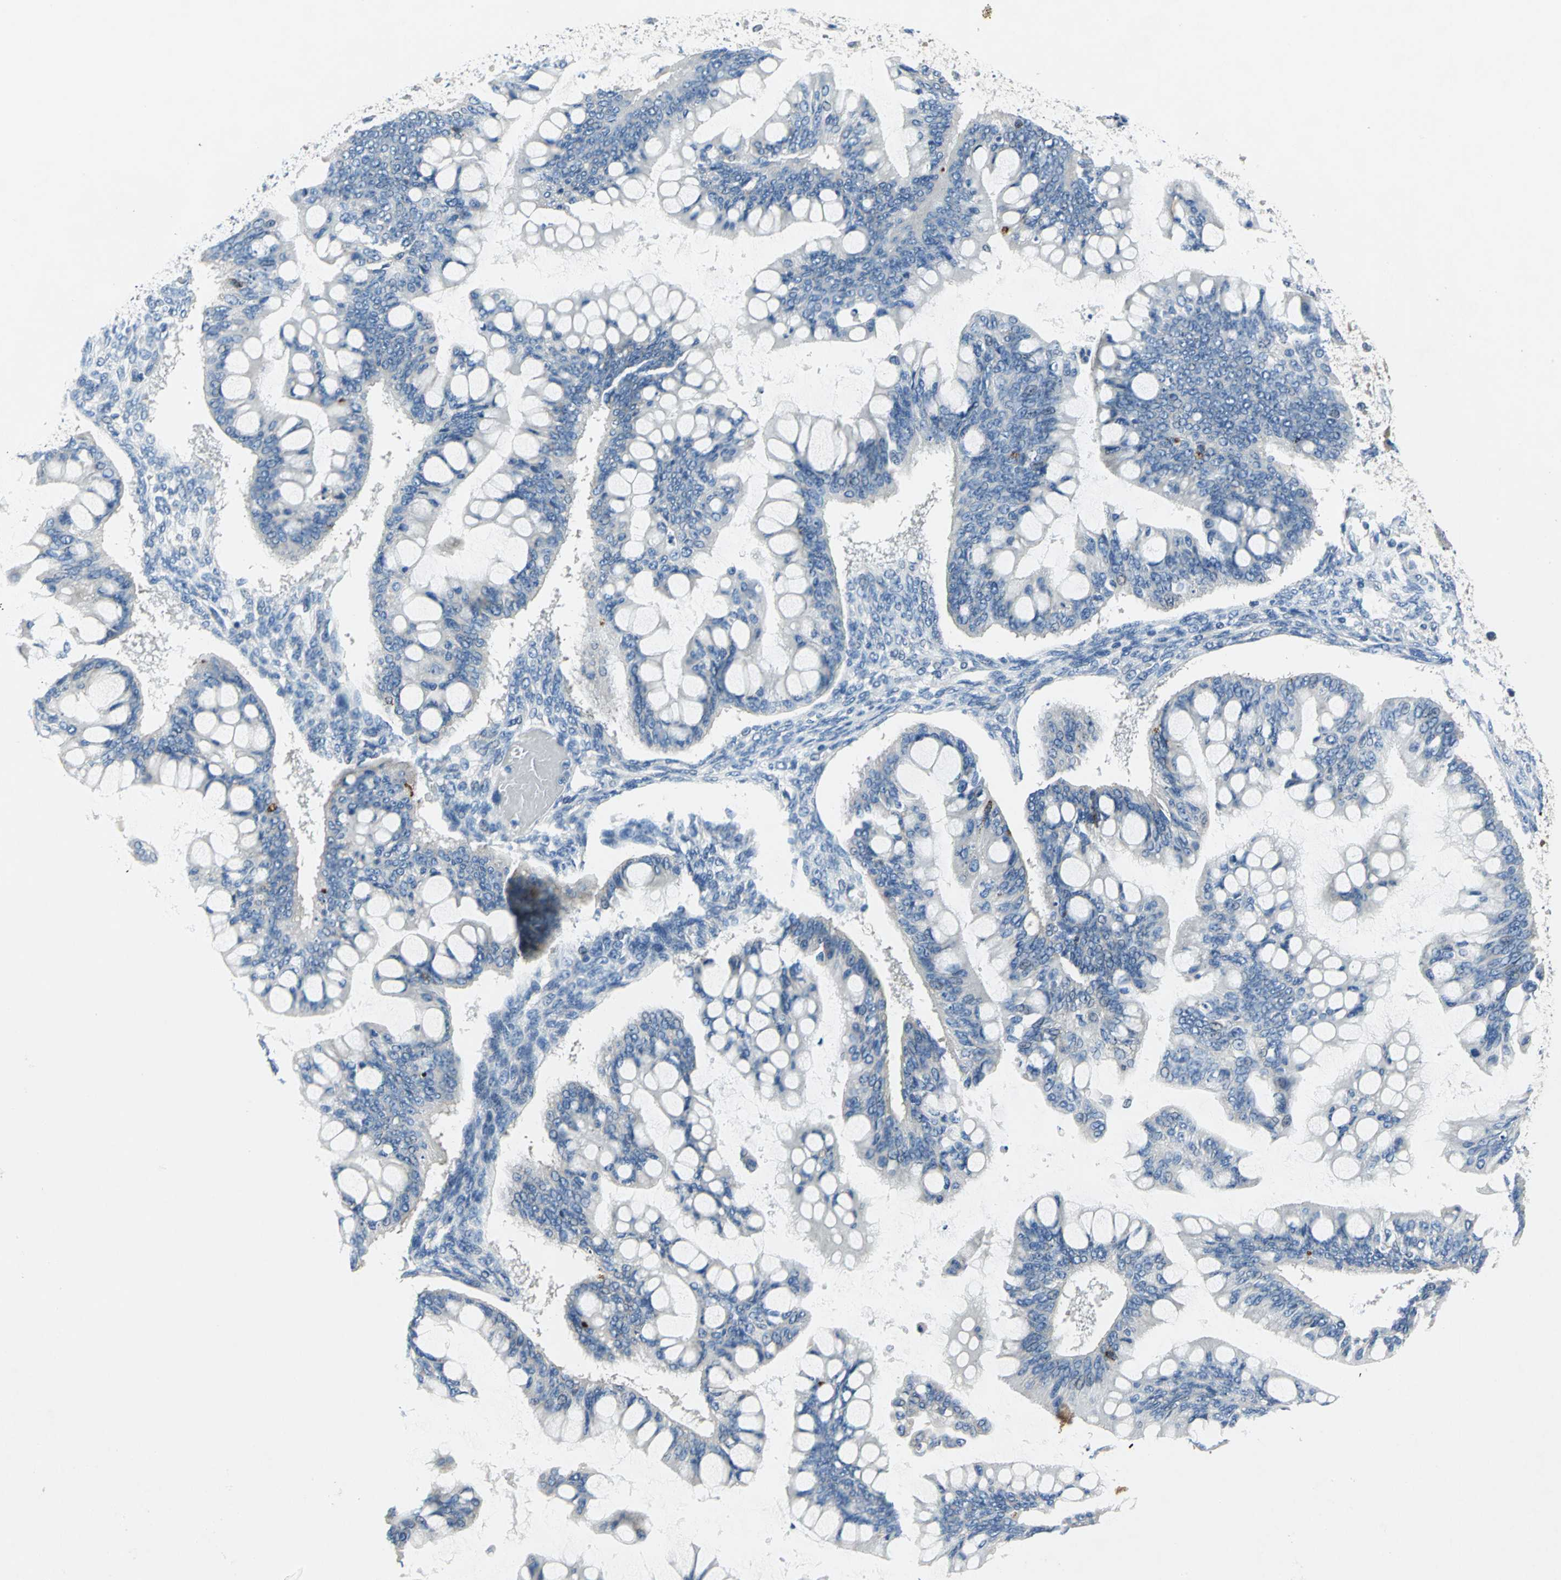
{"staining": {"intensity": "negative", "quantity": "none", "location": "none"}, "tissue": "ovarian cancer", "cell_type": "Tumor cells", "image_type": "cancer", "snomed": [{"axis": "morphology", "description": "Cystadenocarcinoma, mucinous, NOS"}, {"axis": "topography", "description": "Ovary"}], "caption": "High magnification brightfield microscopy of mucinous cystadenocarcinoma (ovarian) stained with DAB (3,3'-diaminobenzidine) (brown) and counterstained with hematoxylin (blue): tumor cells show no significant expression.", "gene": "TRIM25", "patient": {"sex": "female", "age": 73}}